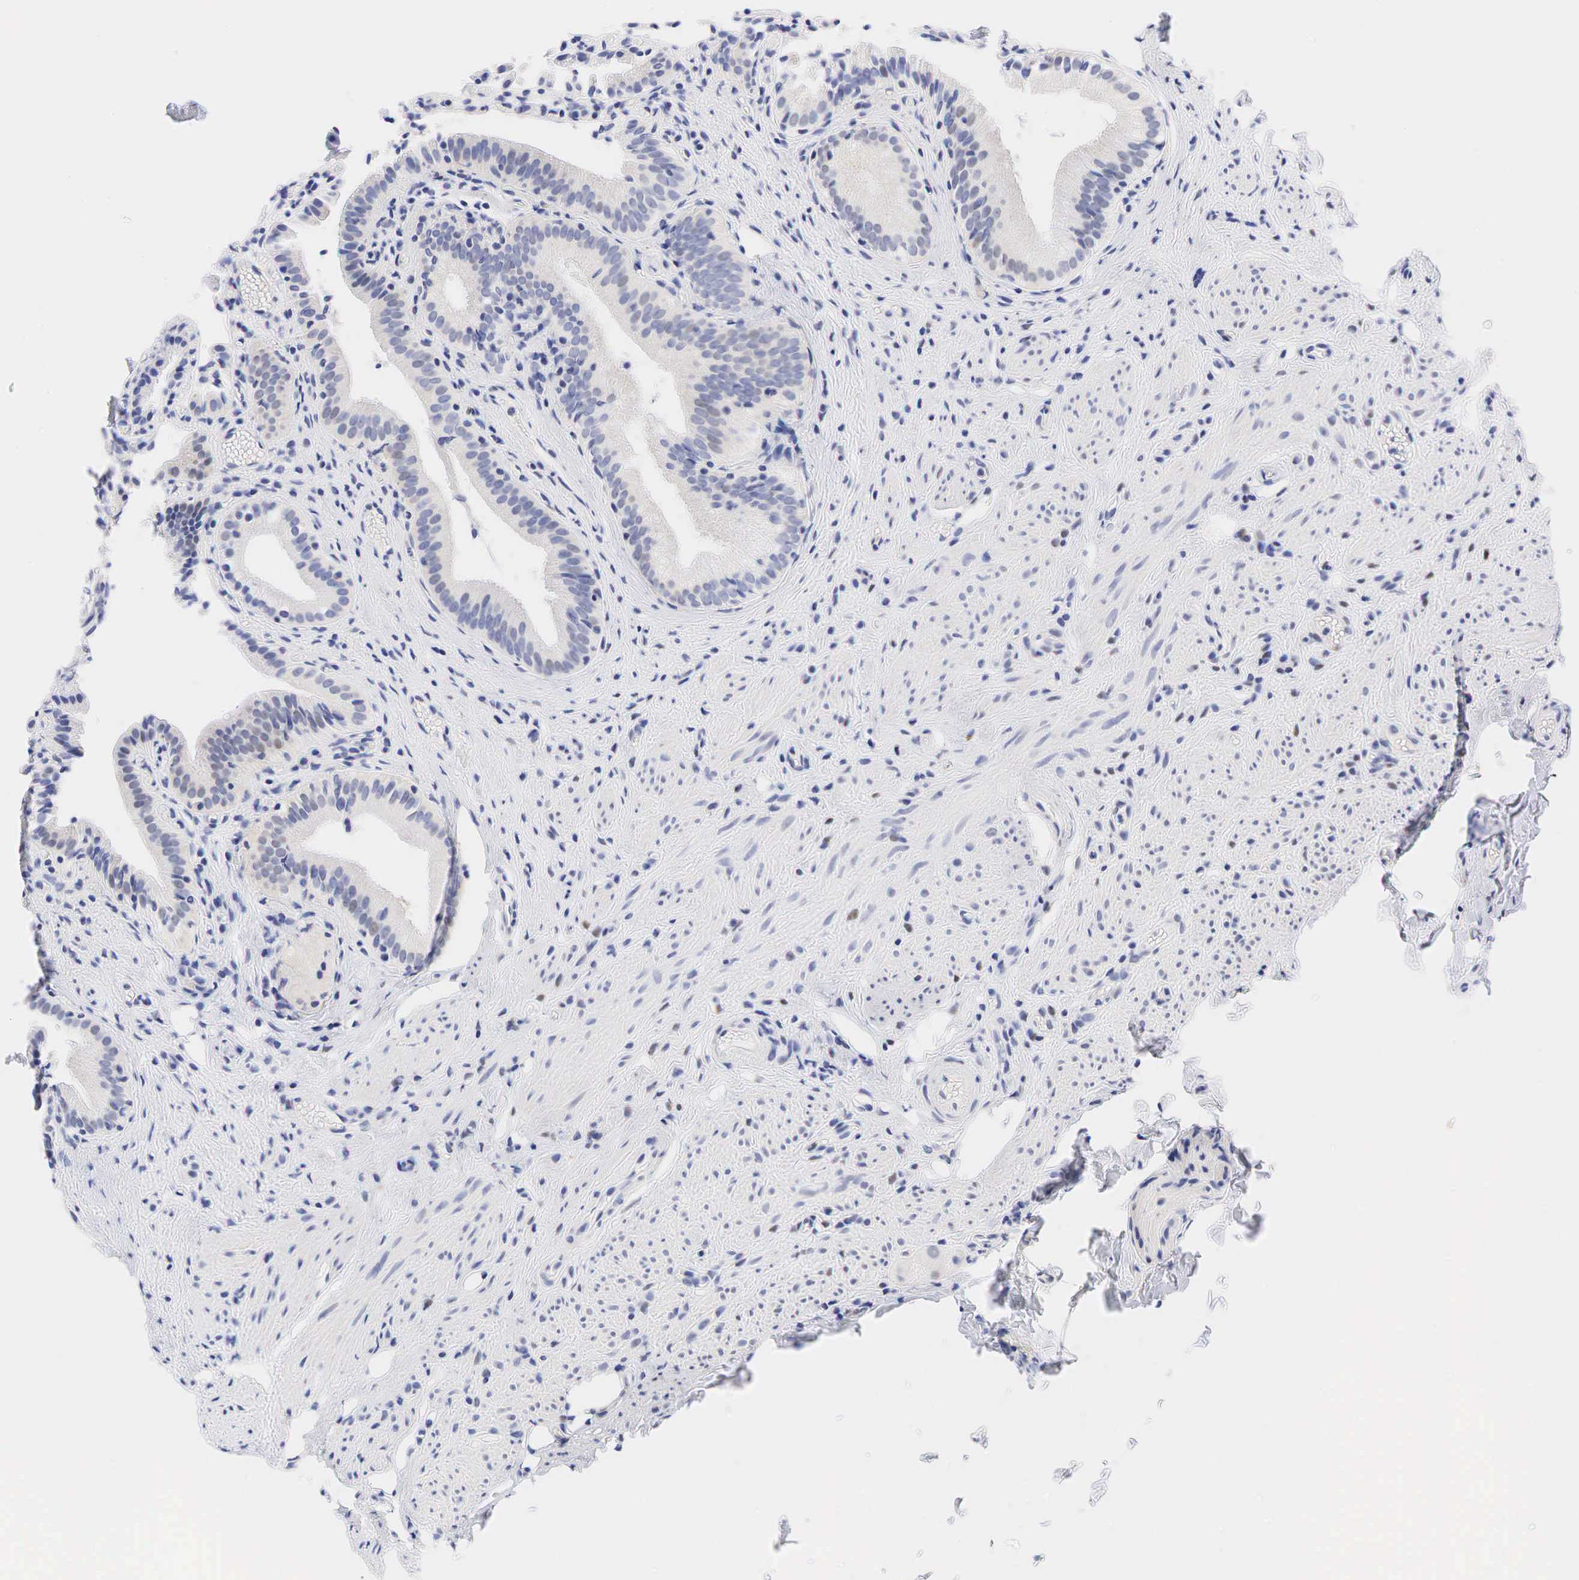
{"staining": {"intensity": "weak", "quantity": "<25%", "location": "nuclear"}, "tissue": "gallbladder", "cell_type": "Glandular cells", "image_type": "normal", "snomed": [{"axis": "morphology", "description": "Normal tissue, NOS"}, {"axis": "topography", "description": "Gallbladder"}], "caption": "Protein analysis of normal gallbladder displays no significant staining in glandular cells.", "gene": "AR", "patient": {"sex": "female", "age": 44}}